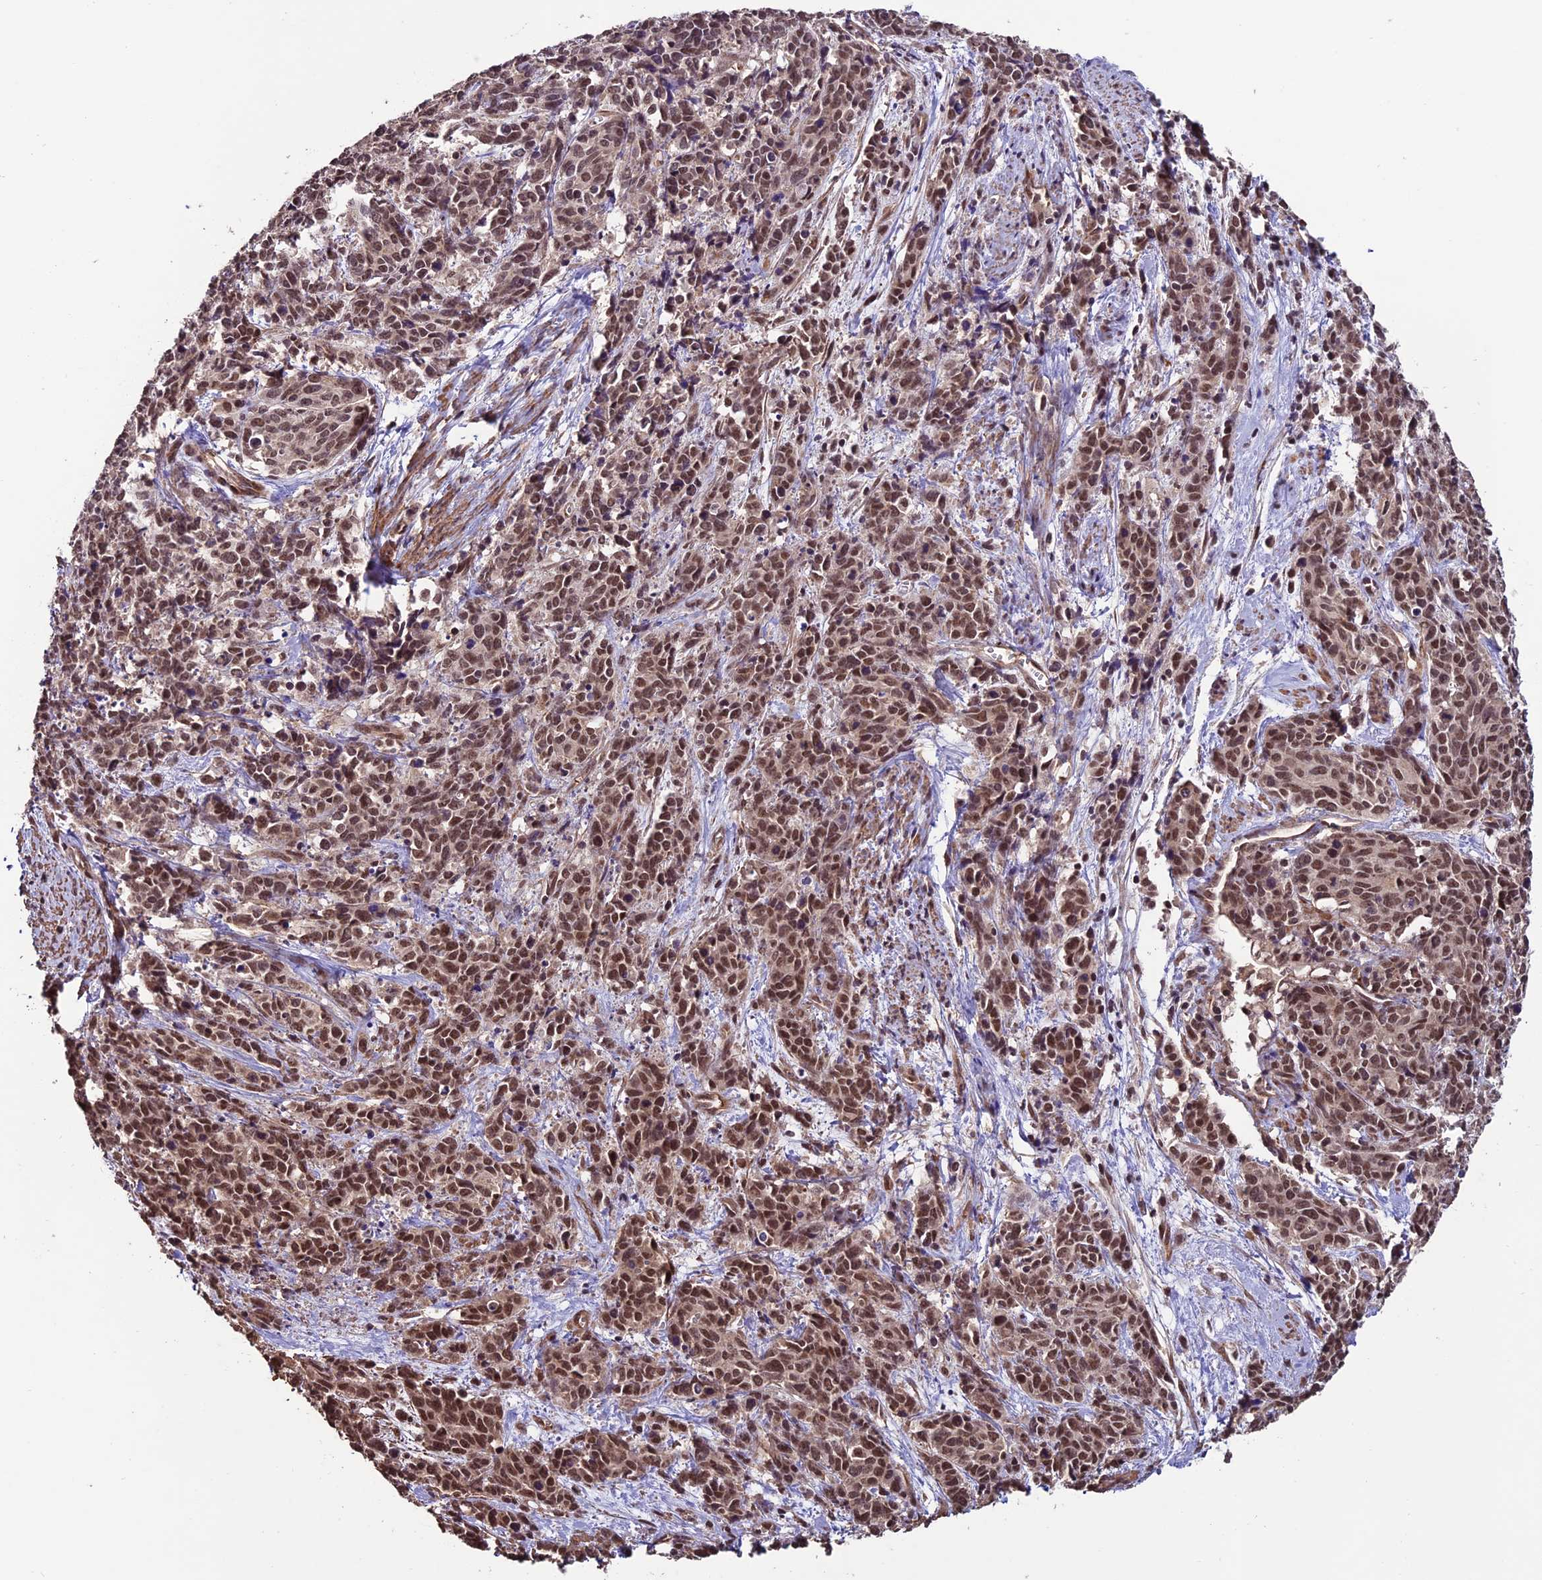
{"staining": {"intensity": "moderate", "quantity": ">75%", "location": "nuclear"}, "tissue": "cervical cancer", "cell_type": "Tumor cells", "image_type": "cancer", "snomed": [{"axis": "morphology", "description": "Squamous cell carcinoma, NOS"}, {"axis": "topography", "description": "Cervix"}], "caption": "Cervical cancer stained for a protein (brown) reveals moderate nuclear positive expression in about >75% of tumor cells.", "gene": "CABIN1", "patient": {"sex": "female", "age": 60}}